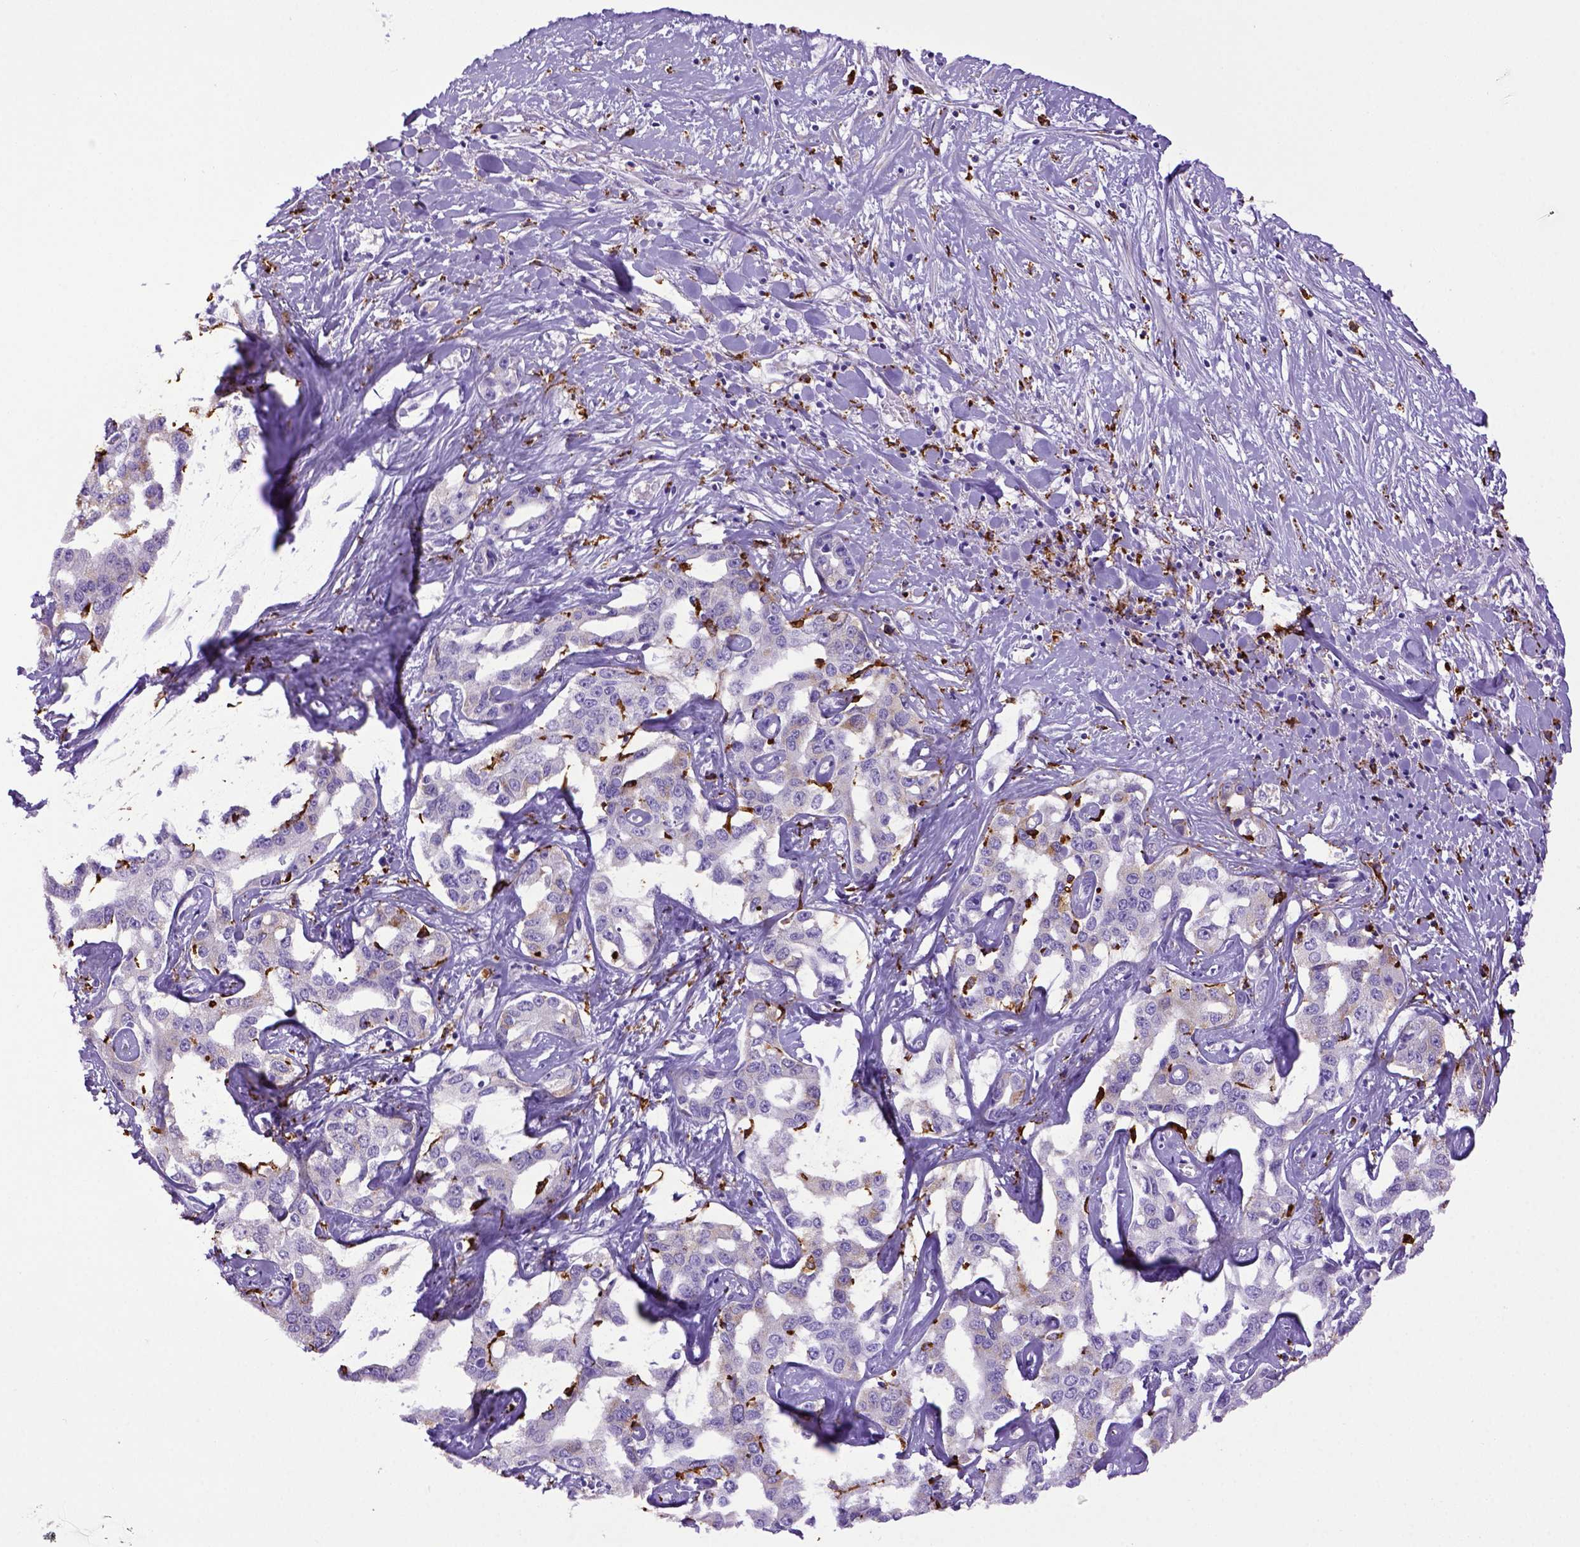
{"staining": {"intensity": "negative", "quantity": "none", "location": "none"}, "tissue": "liver cancer", "cell_type": "Tumor cells", "image_type": "cancer", "snomed": [{"axis": "morphology", "description": "Cholangiocarcinoma"}, {"axis": "topography", "description": "Liver"}], "caption": "This is an immunohistochemistry (IHC) photomicrograph of human cholangiocarcinoma (liver). There is no positivity in tumor cells.", "gene": "CD68", "patient": {"sex": "male", "age": 59}}